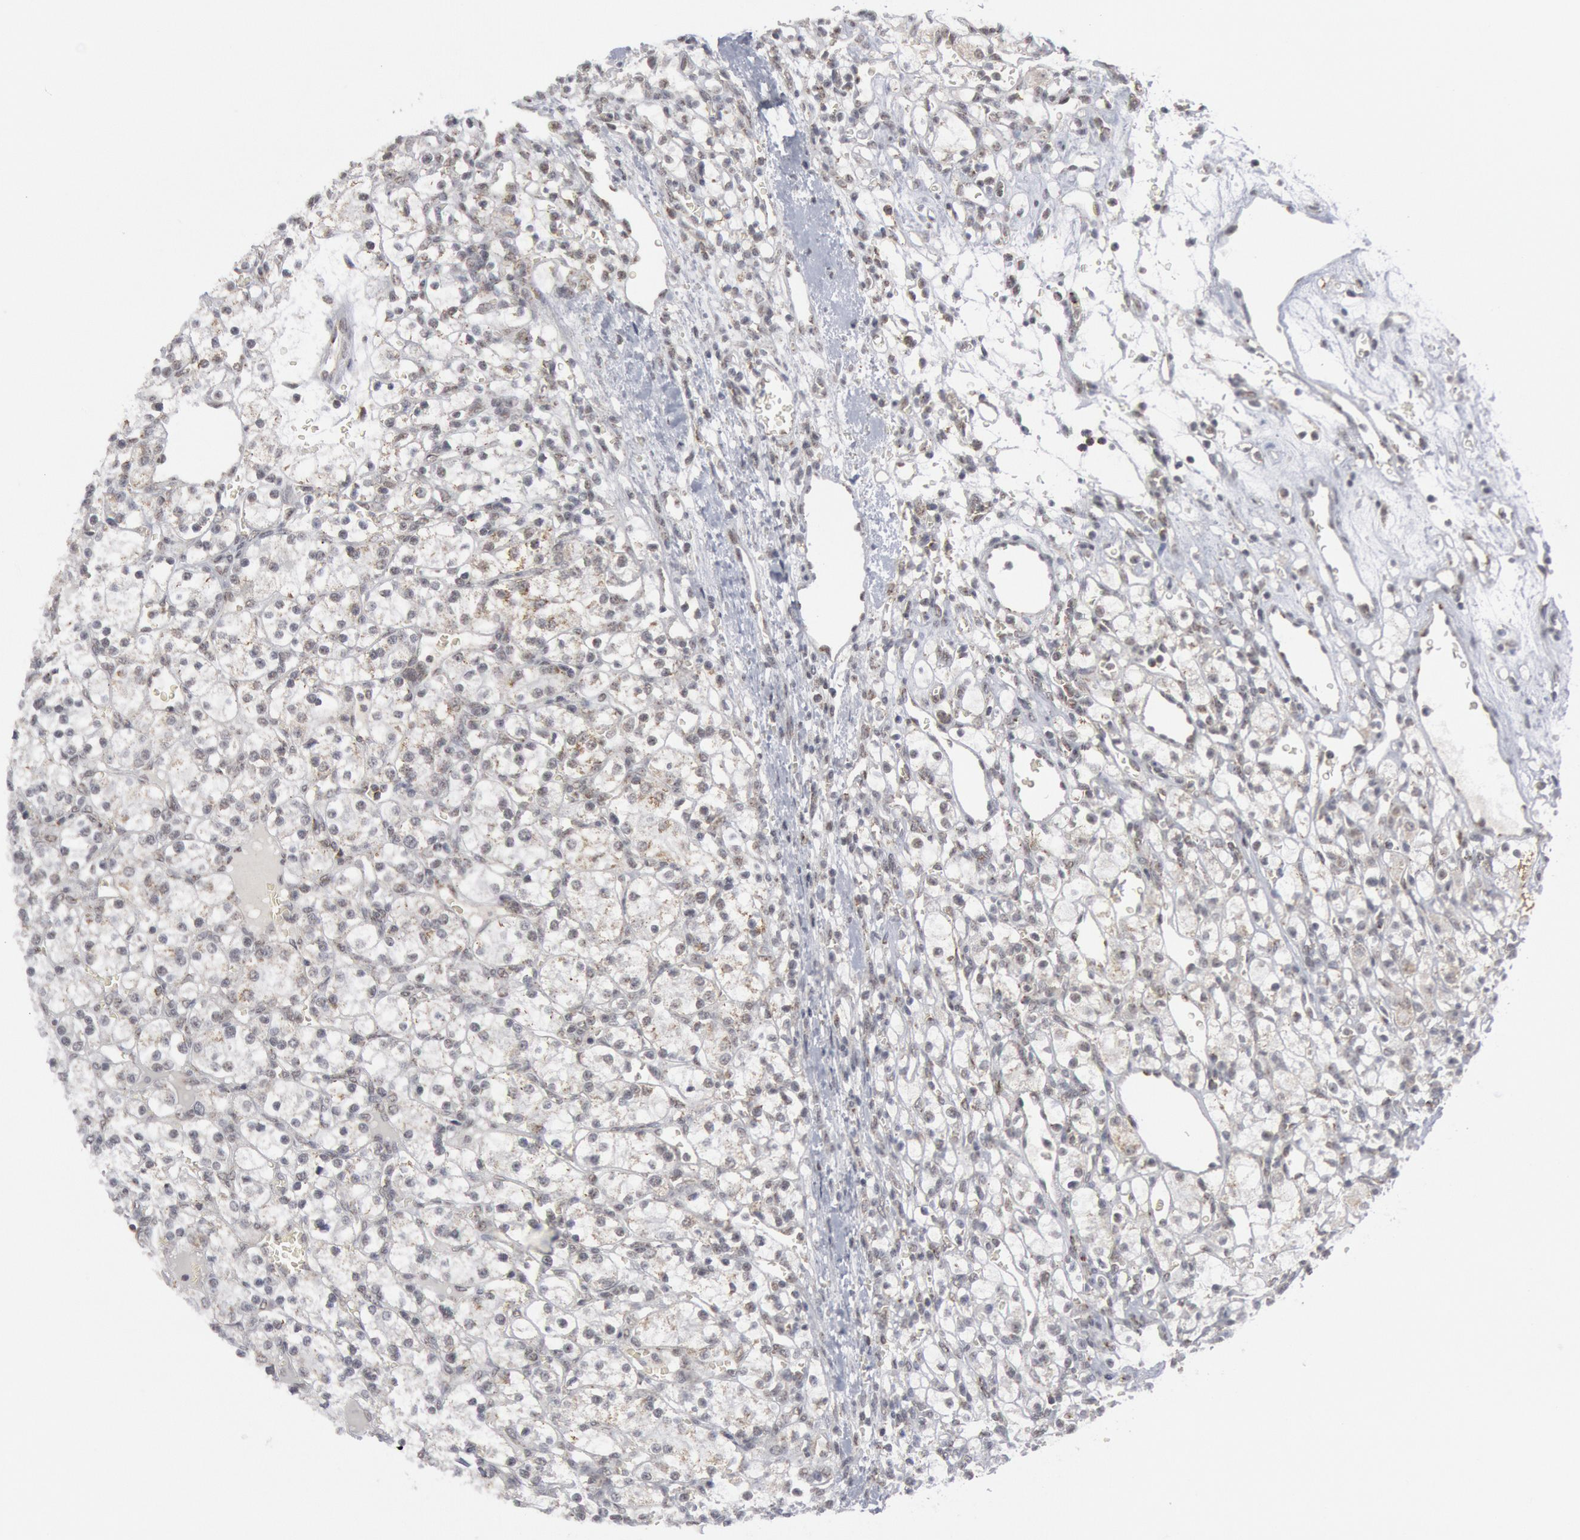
{"staining": {"intensity": "weak", "quantity": "<25%", "location": "cytoplasmic/membranous"}, "tissue": "renal cancer", "cell_type": "Tumor cells", "image_type": "cancer", "snomed": [{"axis": "morphology", "description": "Adenocarcinoma, NOS"}, {"axis": "topography", "description": "Kidney"}], "caption": "Protein analysis of renal cancer demonstrates no significant positivity in tumor cells. The staining was performed using DAB (3,3'-diaminobenzidine) to visualize the protein expression in brown, while the nuclei were stained in blue with hematoxylin (Magnification: 20x).", "gene": "CASP9", "patient": {"sex": "female", "age": 62}}